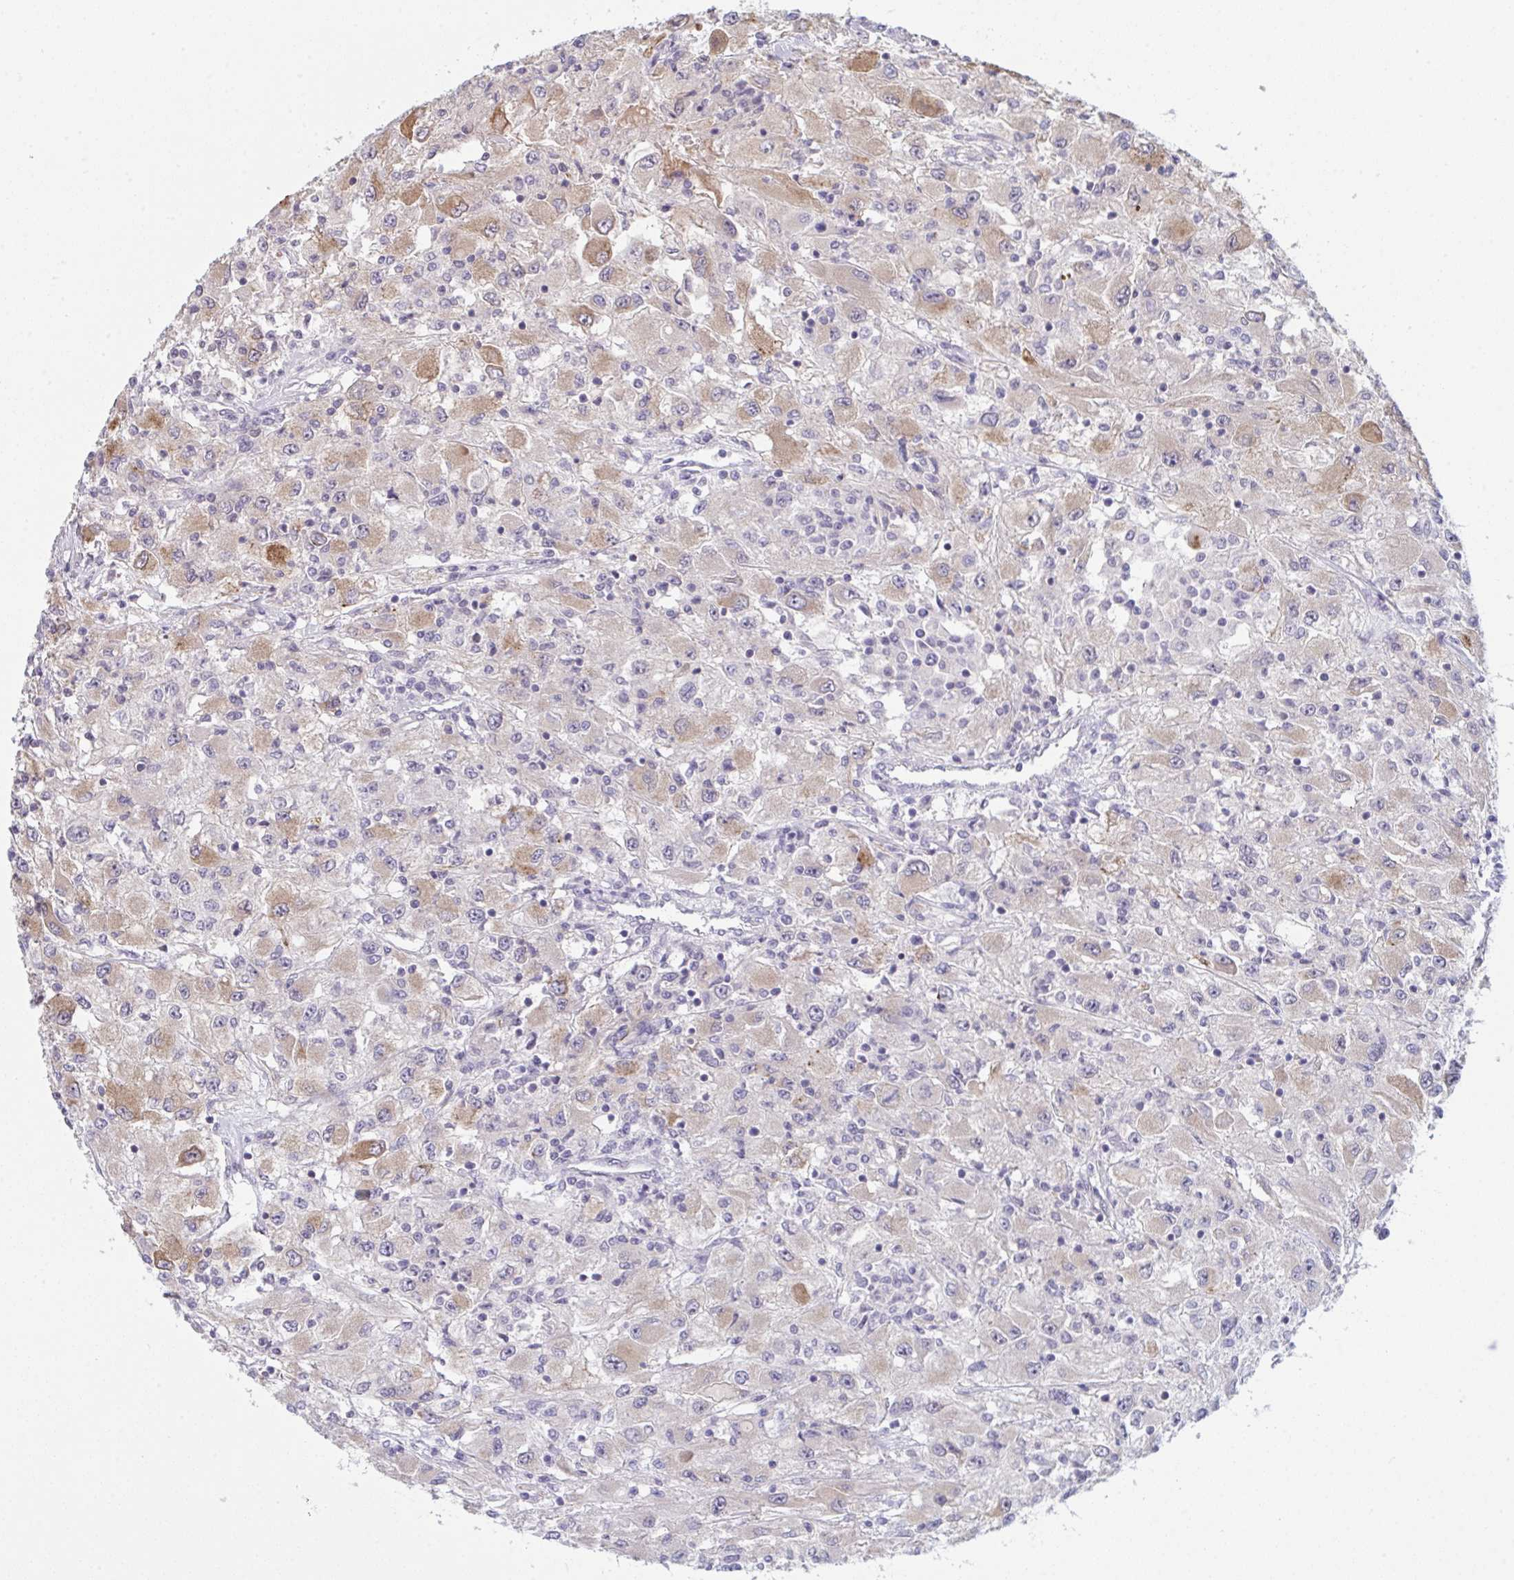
{"staining": {"intensity": "moderate", "quantity": "25%-75%", "location": "cytoplasmic/membranous"}, "tissue": "renal cancer", "cell_type": "Tumor cells", "image_type": "cancer", "snomed": [{"axis": "morphology", "description": "Adenocarcinoma, NOS"}, {"axis": "topography", "description": "Kidney"}], "caption": "Tumor cells reveal medium levels of moderate cytoplasmic/membranous expression in about 25%-75% of cells in human renal adenocarcinoma.", "gene": "ZNF784", "patient": {"sex": "female", "age": 67}}